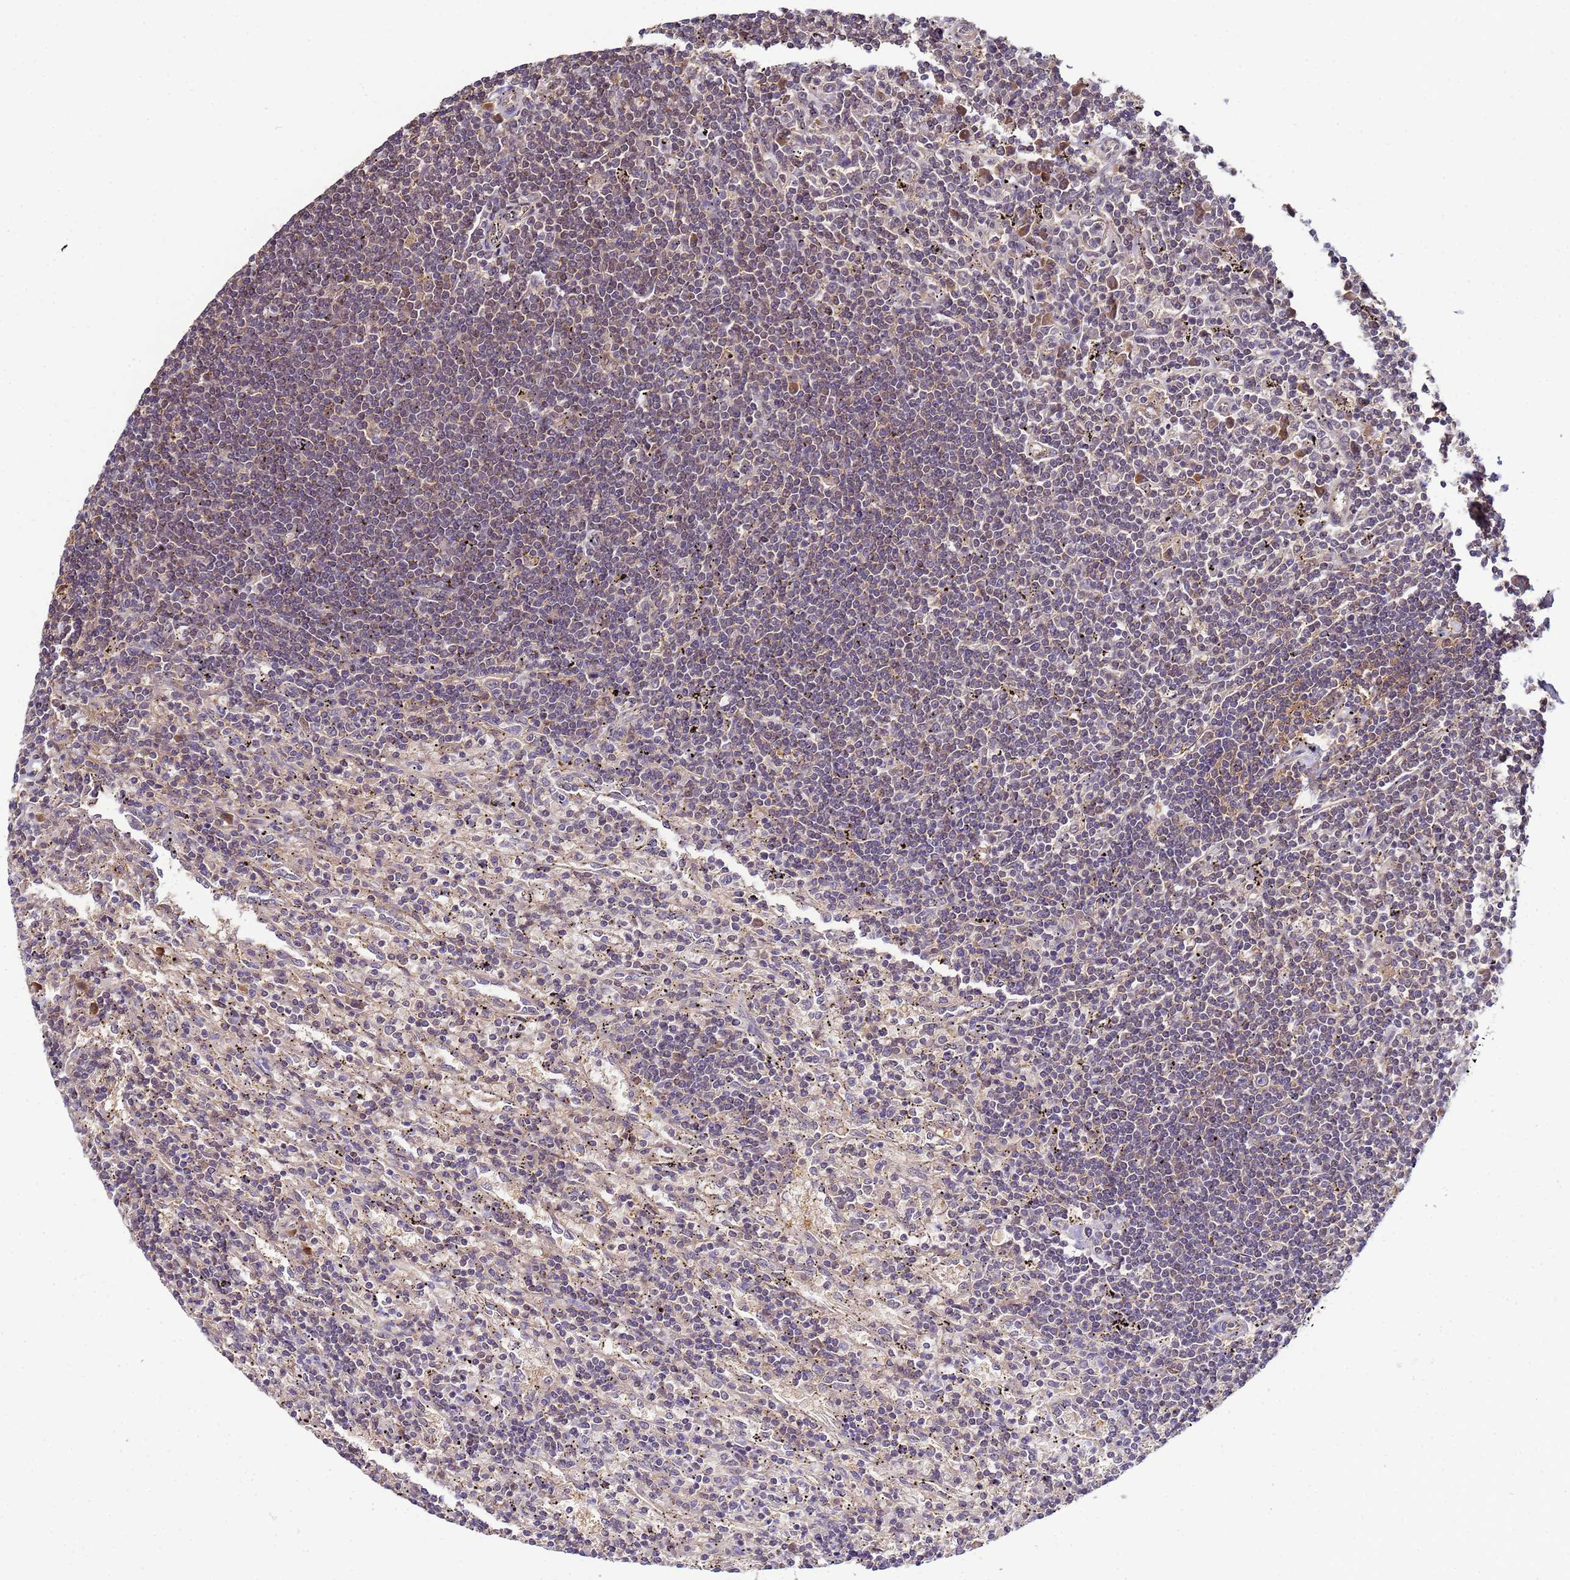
{"staining": {"intensity": "weak", "quantity": "25%-75%", "location": "cytoplasmic/membranous"}, "tissue": "lymphoma", "cell_type": "Tumor cells", "image_type": "cancer", "snomed": [{"axis": "morphology", "description": "Malignant lymphoma, non-Hodgkin's type, Low grade"}, {"axis": "topography", "description": "Spleen"}], "caption": "IHC histopathology image of neoplastic tissue: malignant lymphoma, non-Hodgkin's type (low-grade) stained using immunohistochemistry (IHC) shows low levels of weak protein expression localized specifically in the cytoplasmic/membranous of tumor cells, appearing as a cytoplasmic/membranous brown color.", "gene": "NAXE", "patient": {"sex": "male", "age": 76}}